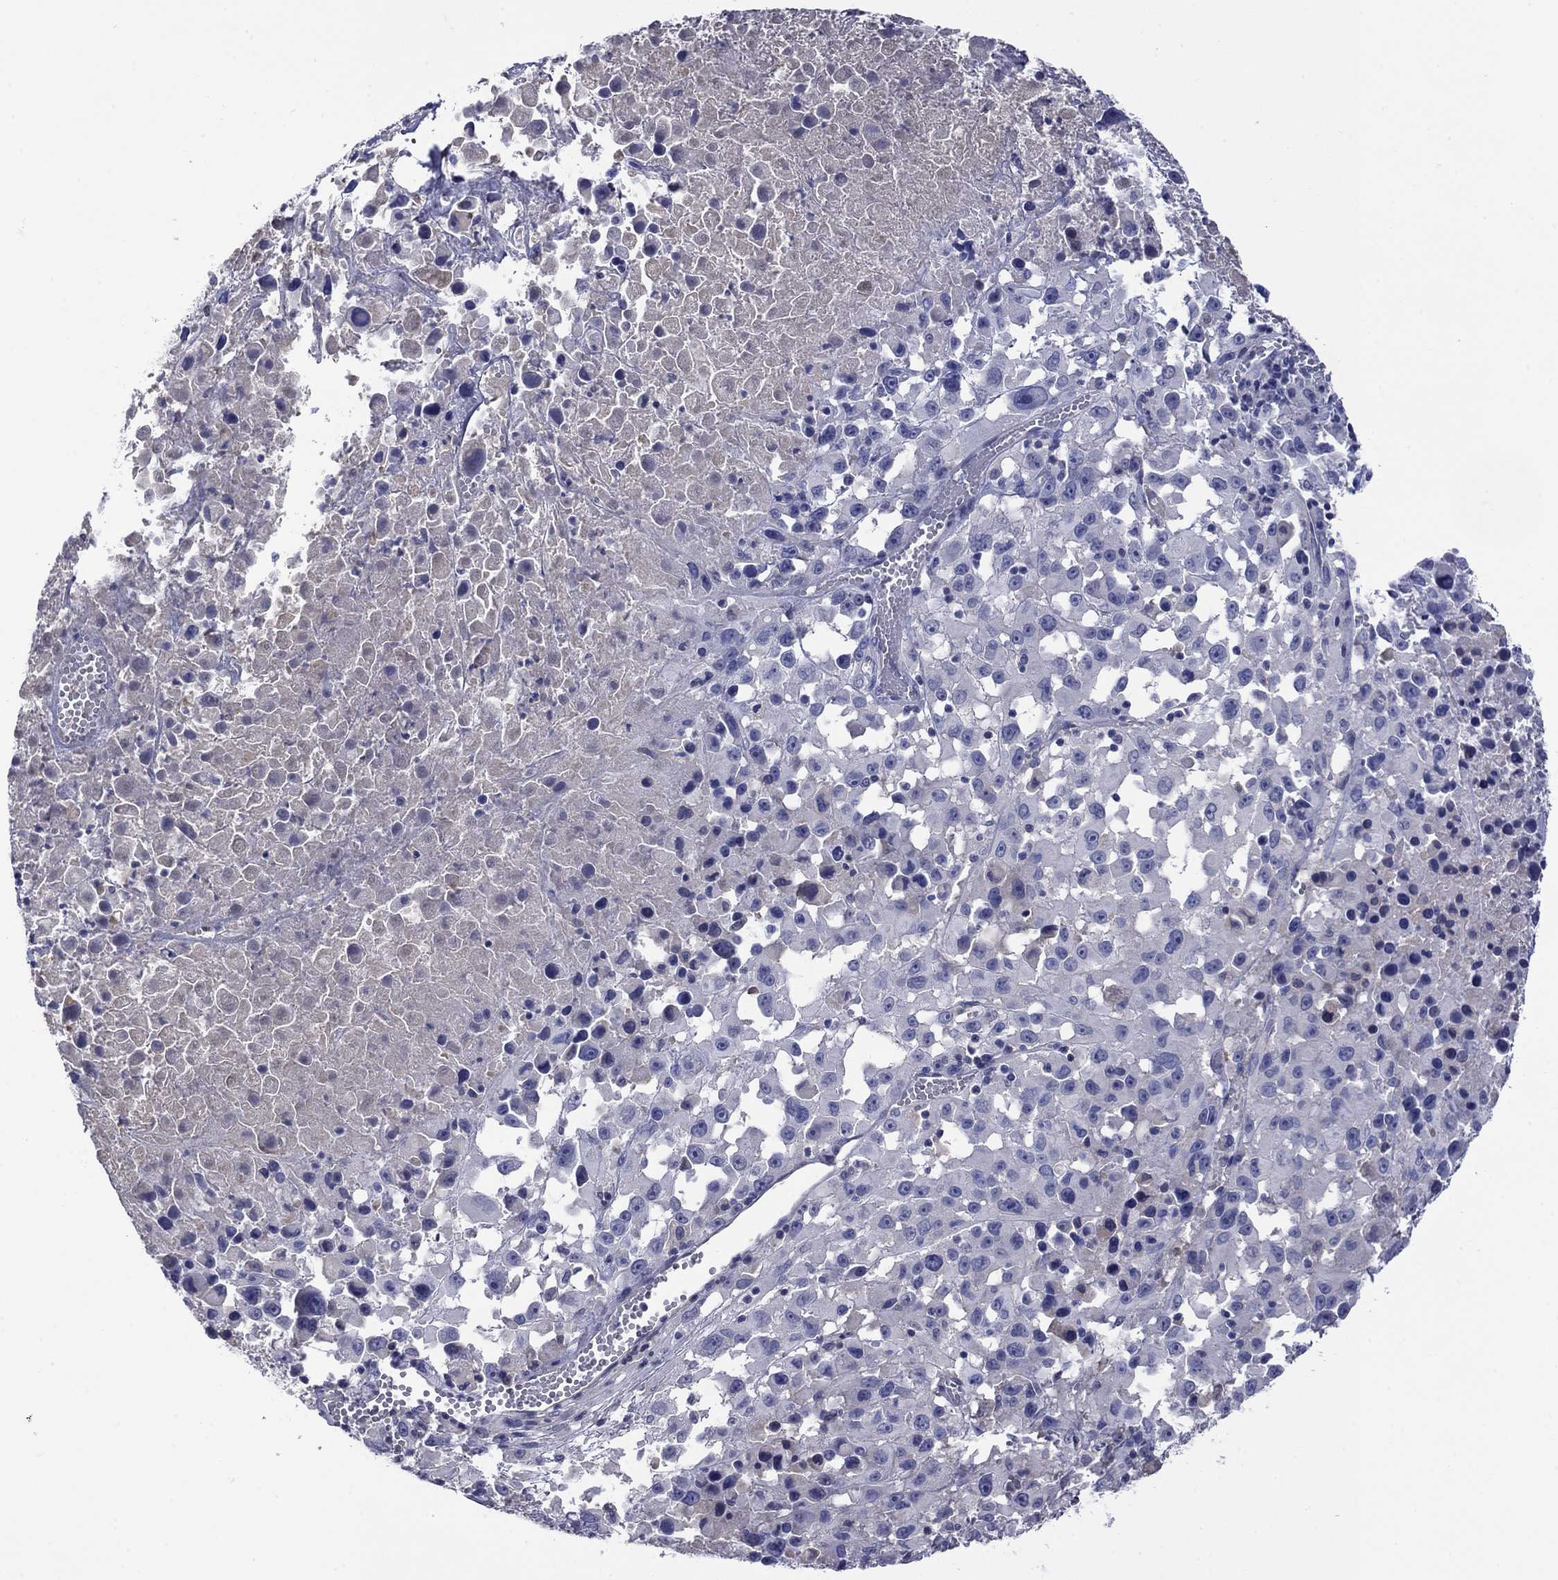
{"staining": {"intensity": "negative", "quantity": "none", "location": "none"}, "tissue": "melanoma", "cell_type": "Tumor cells", "image_type": "cancer", "snomed": [{"axis": "morphology", "description": "Malignant melanoma, Metastatic site"}, {"axis": "topography", "description": "Lymph node"}], "caption": "Immunohistochemistry (IHC) photomicrograph of human malignant melanoma (metastatic site) stained for a protein (brown), which displays no staining in tumor cells. (DAB (3,3'-diaminobenzidine) immunohistochemistry (IHC) with hematoxylin counter stain).", "gene": "APOA2", "patient": {"sex": "male", "age": 50}}